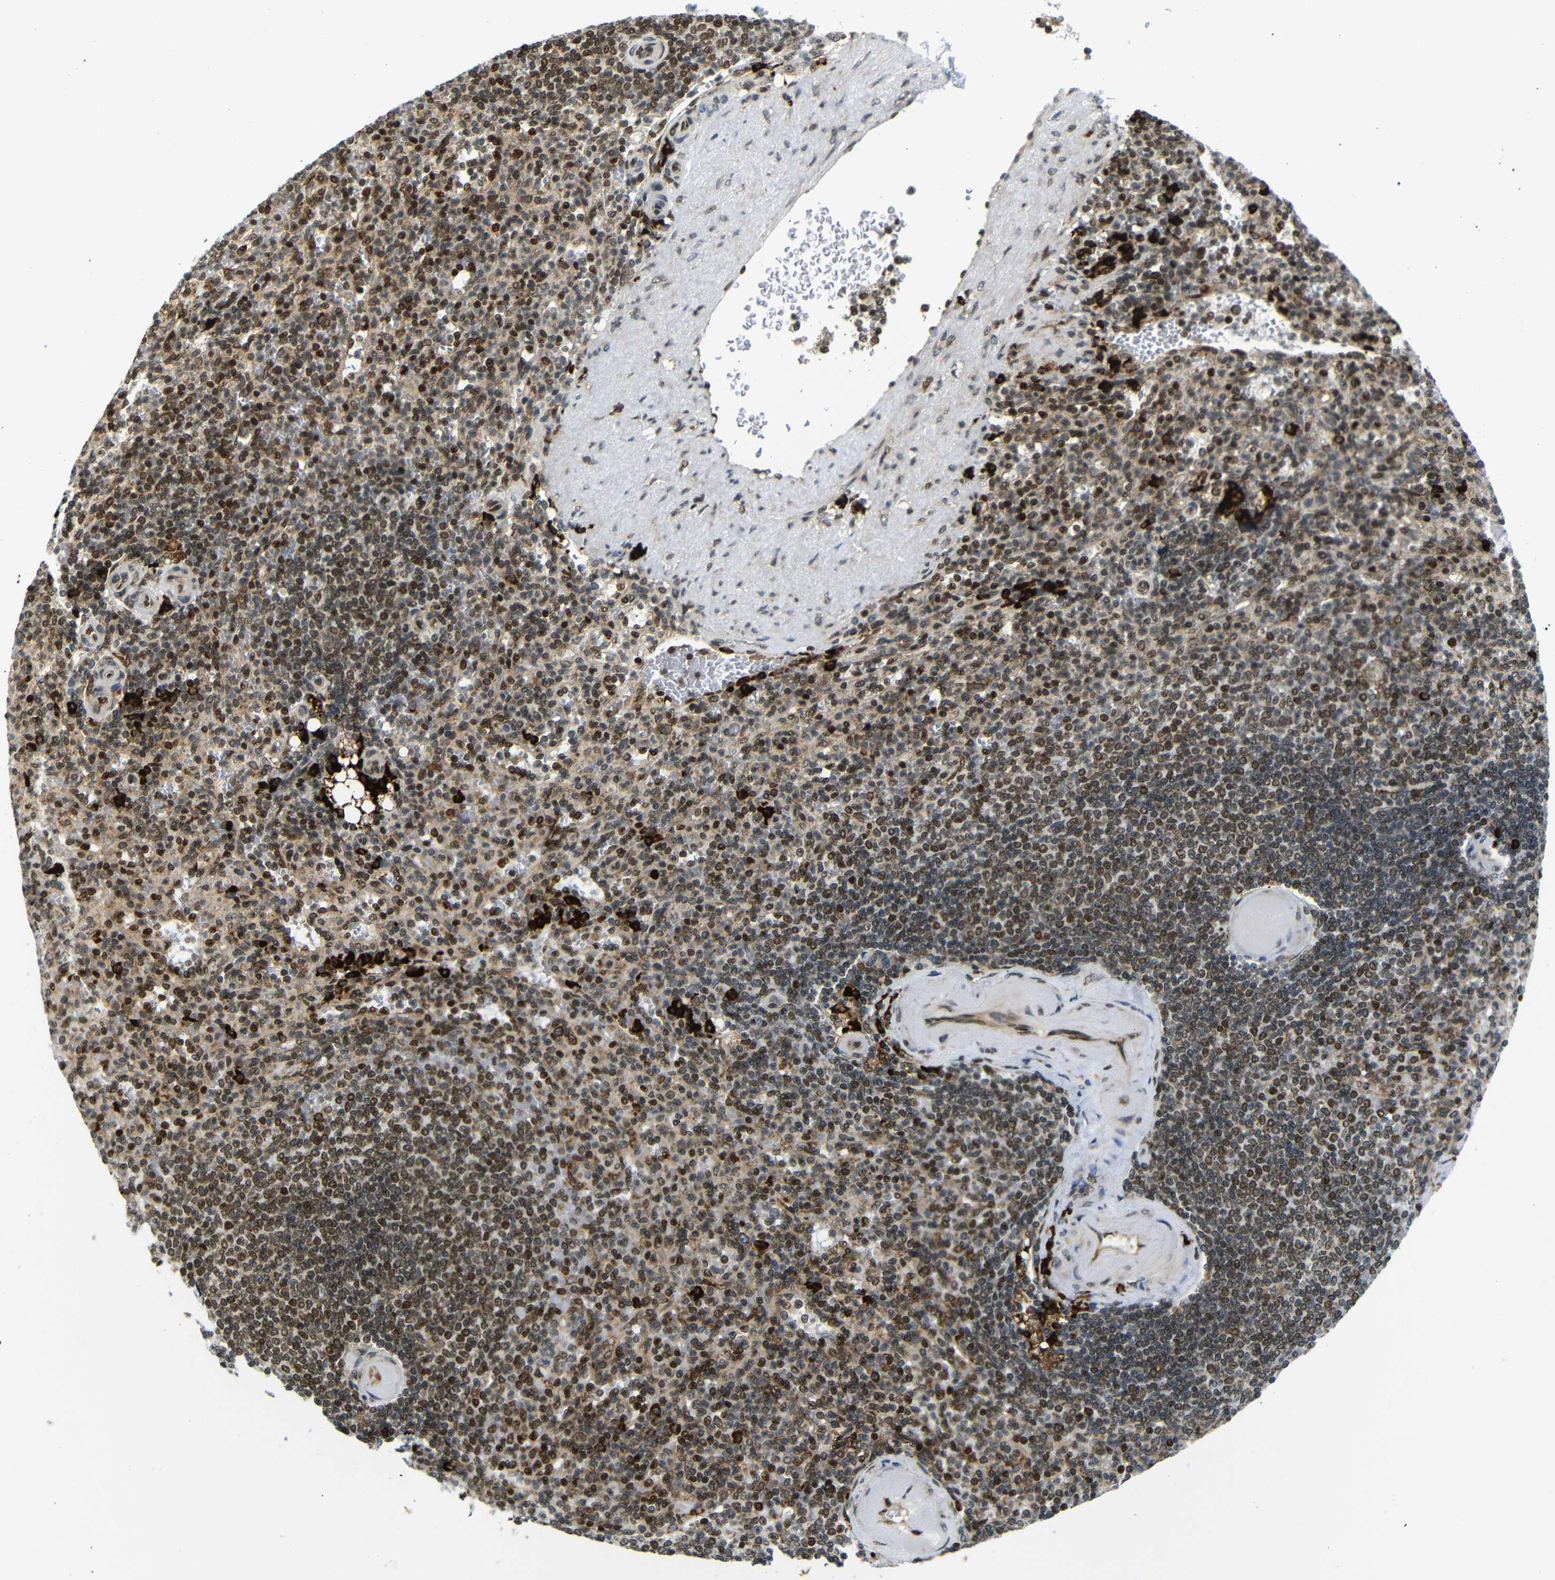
{"staining": {"intensity": "moderate", "quantity": "25%-75%", "location": "cytoplasmic/membranous,nuclear"}, "tissue": "spleen", "cell_type": "Cells in red pulp", "image_type": "normal", "snomed": [{"axis": "morphology", "description": "Normal tissue, NOS"}, {"axis": "topography", "description": "Spleen"}], "caption": "A brown stain highlights moderate cytoplasmic/membranous,nuclear staining of a protein in cells in red pulp of normal human spleen.", "gene": "SPCS2", "patient": {"sex": "female", "age": 74}}